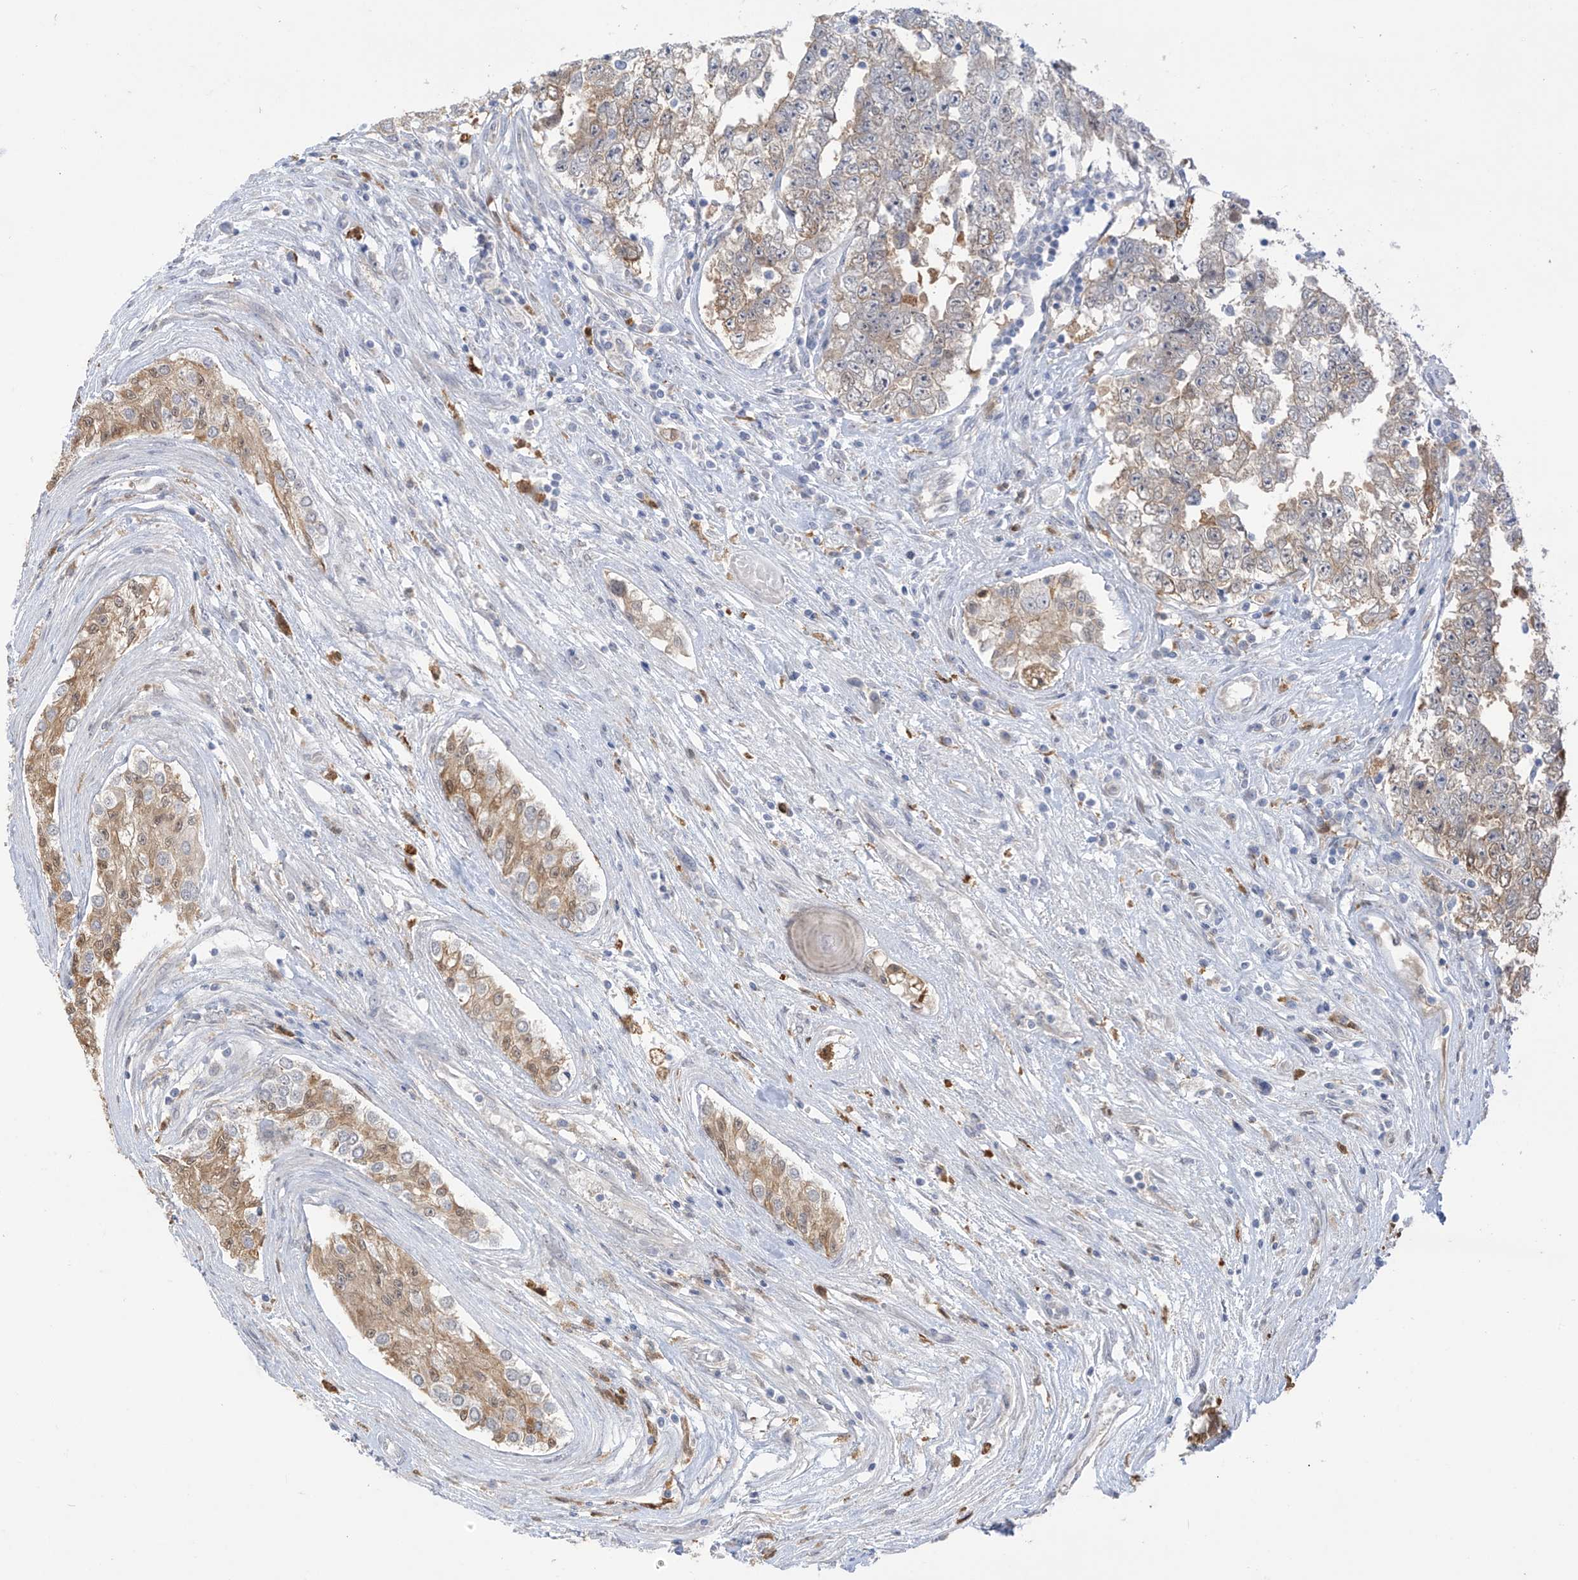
{"staining": {"intensity": "weak", "quantity": "25%-75%", "location": "cytoplasmic/membranous"}, "tissue": "testis cancer", "cell_type": "Tumor cells", "image_type": "cancer", "snomed": [{"axis": "morphology", "description": "Carcinoma, Embryonal, NOS"}, {"axis": "topography", "description": "Testis"}], "caption": "Brown immunohistochemical staining in testis cancer (embryonal carcinoma) reveals weak cytoplasmic/membranous staining in about 25%-75% of tumor cells. The staining was performed using DAB (3,3'-diaminobenzidine) to visualize the protein expression in brown, while the nuclei were stained in blue with hematoxylin (Magnification: 20x).", "gene": "IDH1", "patient": {"sex": "male", "age": 25}}